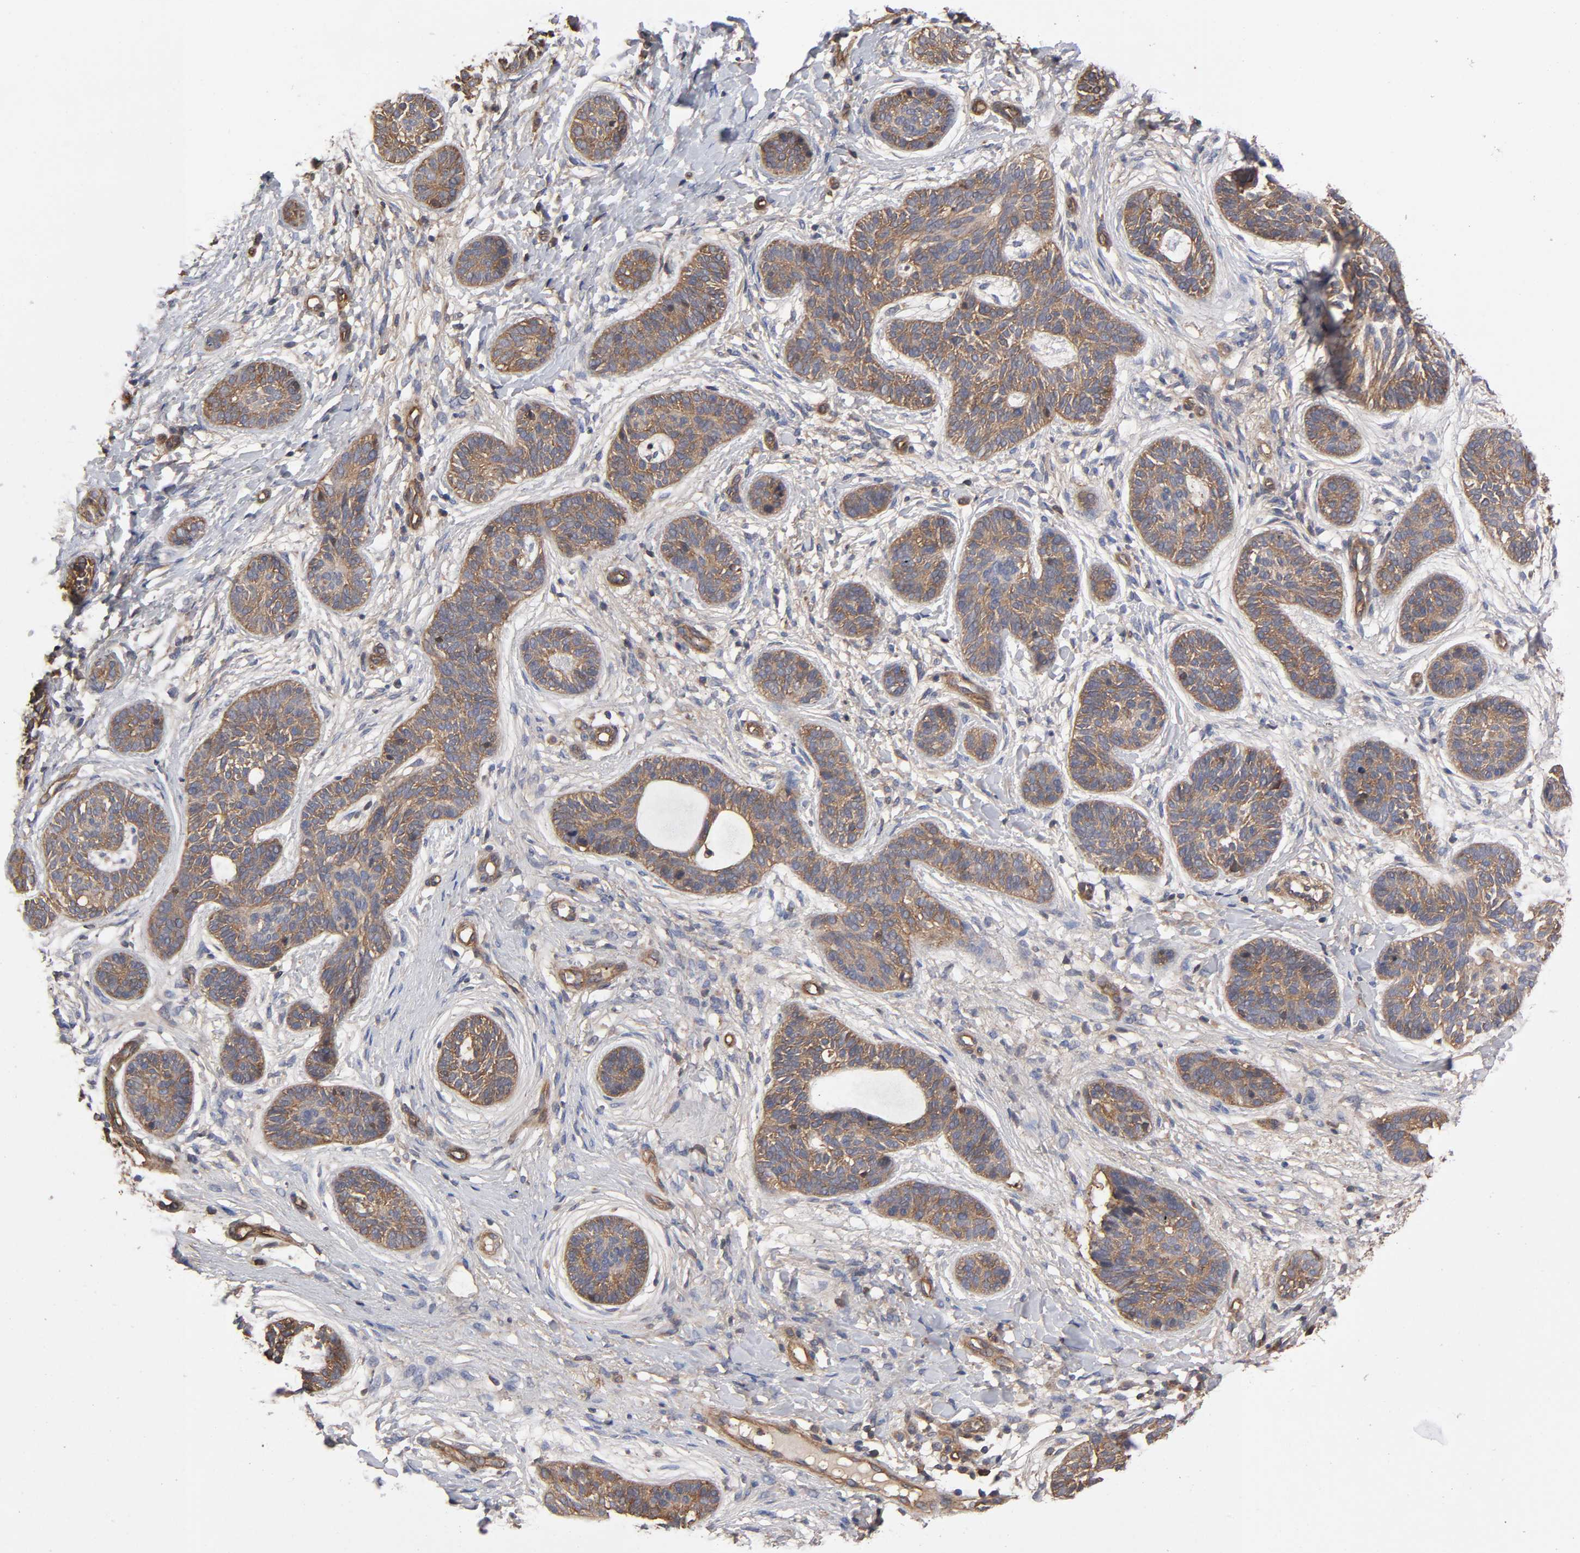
{"staining": {"intensity": "moderate", "quantity": ">75%", "location": "cytoplasmic/membranous"}, "tissue": "skin cancer", "cell_type": "Tumor cells", "image_type": "cancer", "snomed": [{"axis": "morphology", "description": "Normal tissue, NOS"}, {"axis": "morphology", "description": "Basal cell carcinoma"}, {"axis": "topography", "description": "Skin"}], "caption": "Immunohistochemistry image of human basal cell carcinoma (skin) stained for a protein (brown), which demonstrates medium levels of moderate cytoplasmic/membranous staining in about >75% of tumor cells.", "gene": "LAMTOR2", "patient": {"sex": "male", "age": 63}}